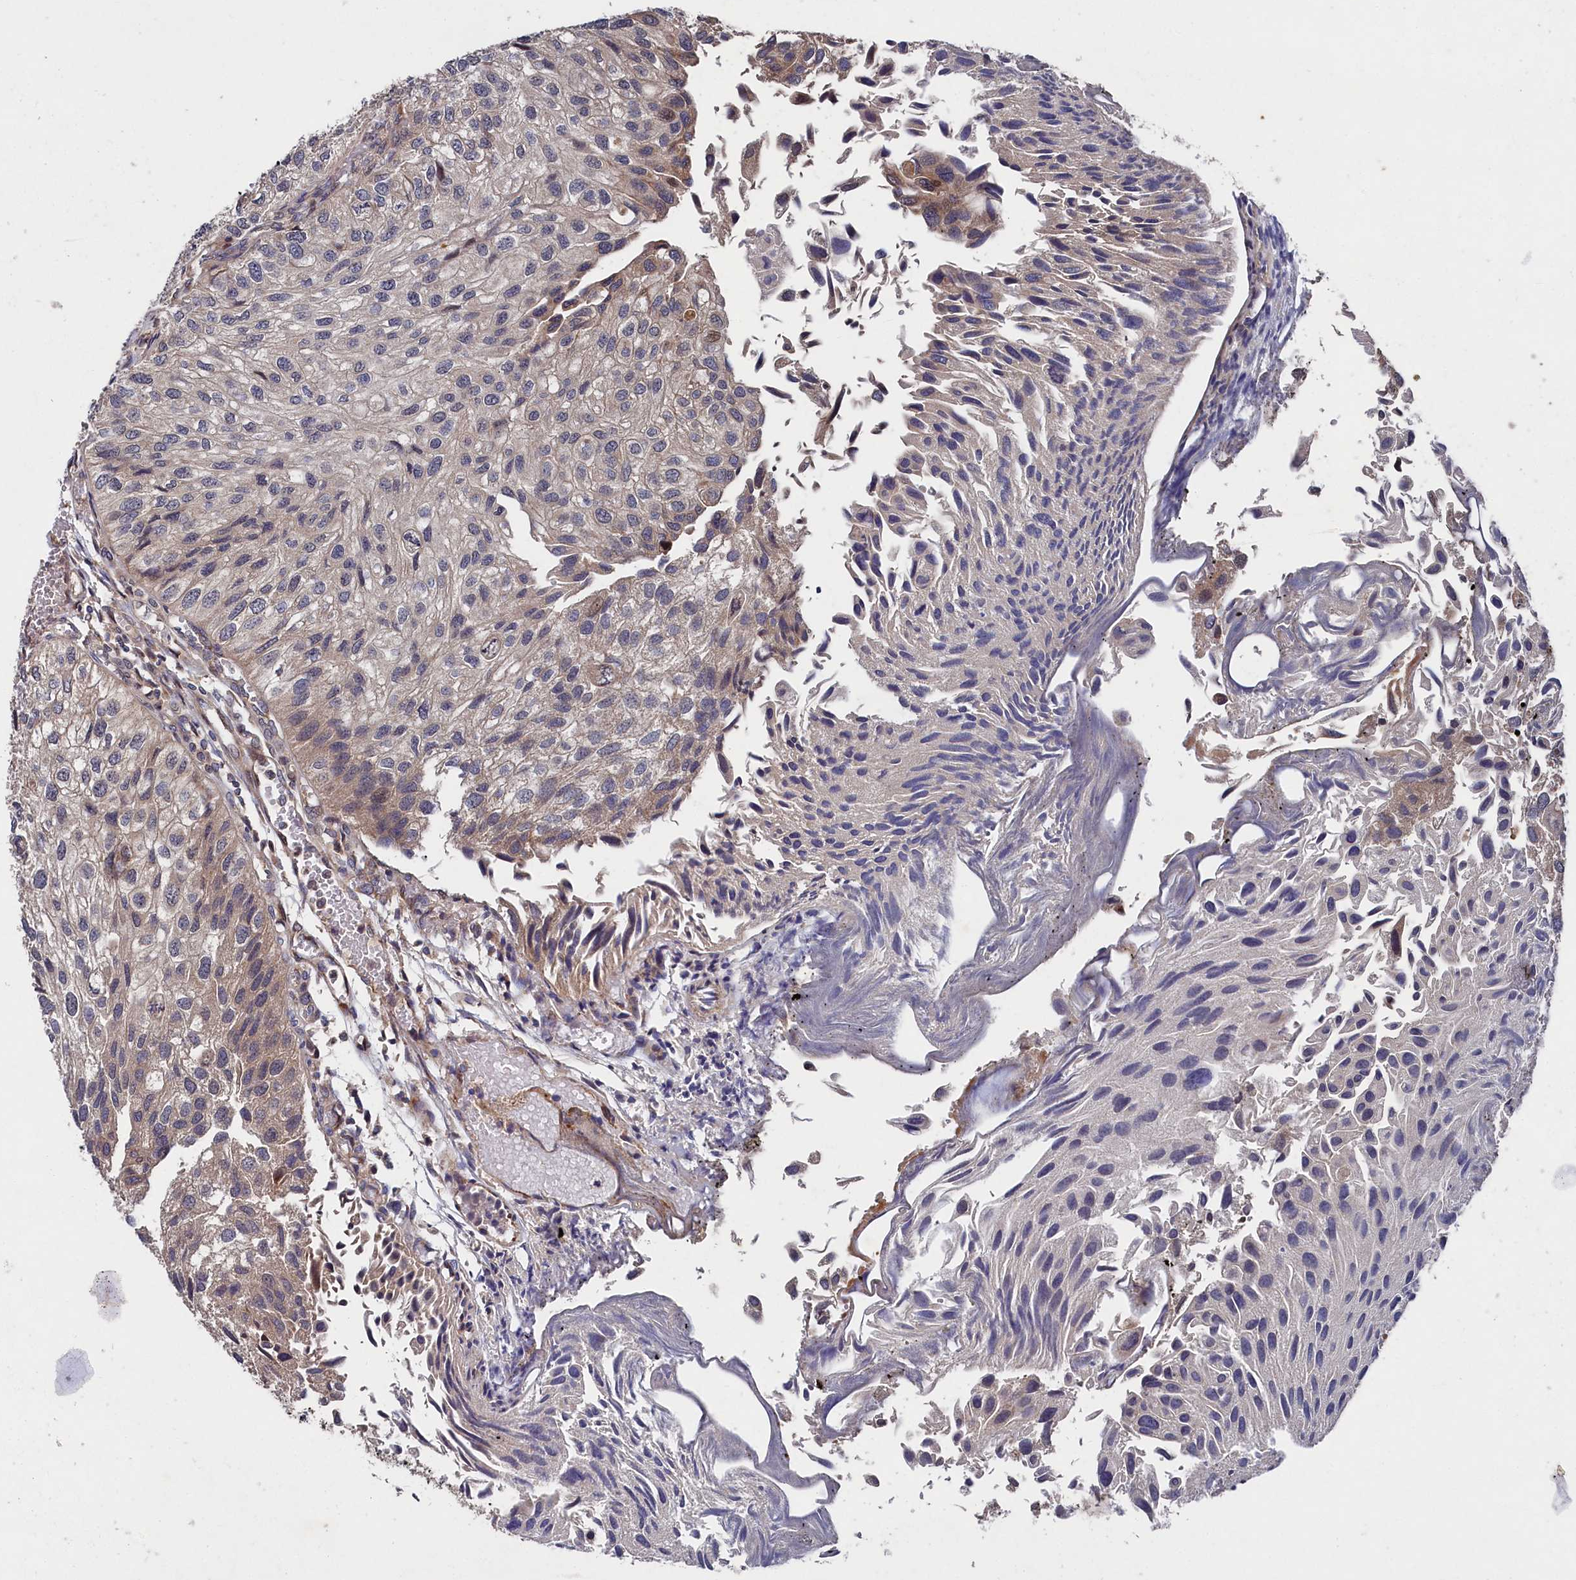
{"staining": {"intensity": "moderate", "quantity": "<25%", "location": "cytoplasmic/membranous"}, "tissue": "urothelial cancer", "cell_type": "Tumor cells", "image_type": "cancer", "snomed": [{"axis": "morphology", "description": "Urothelial carcinoma, Low grade"}, {"axis": "topography", "description": "Urinary bladder"}], "caption": "IHC histopathology image of neoplastic tissue: urothelial cancer stained using IHC shows low levels of moderate protein expression localized specifically in the cytoplasmic/membranous of tumor cells, appearing as a cytoplasmic/membranous brown color.", "gene": "SUPV3L1", "patient": {"sex": "female", "age": 89}}